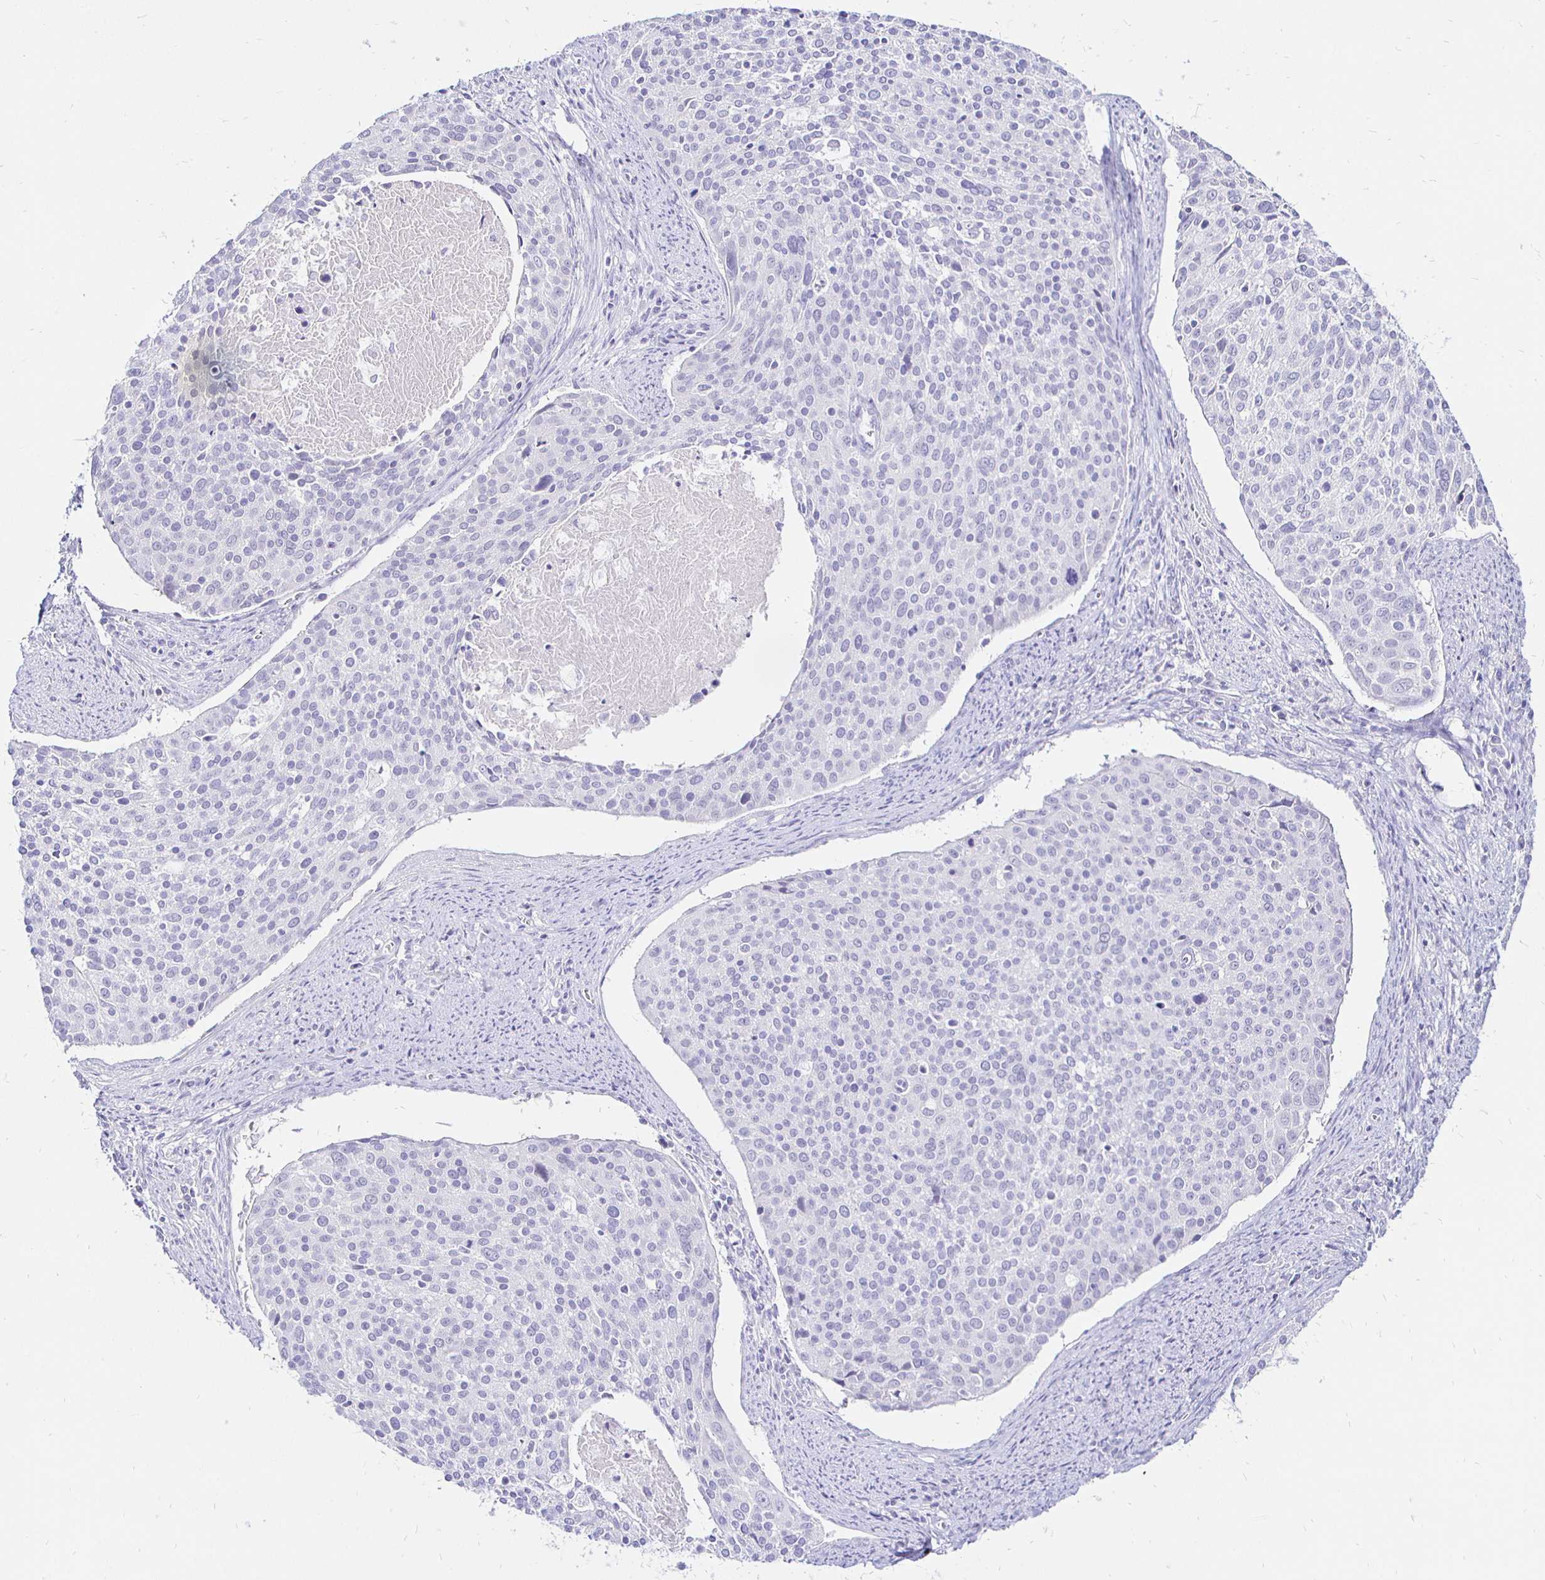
{"staining": {"intensity": "negative", "quantity": "none", "location": "none"}, "tissue": "cervical cancer", "cell_type": "Tumor cells", "image_type": "cancer", "snomed": [{"axis": "morphology", "description": "Squamous cell carcinoma, NOS"}, {"axis": "topography", "description": "Cervix"}], "caption": "The micrograph displays no significant staining in tumor cells of cervical cancer (squamous cell carcinoma). (IHC, brightfield microscopy, high magnification).", "gene": "IRGC", "patient": {"sex": "female", "age": 39}}